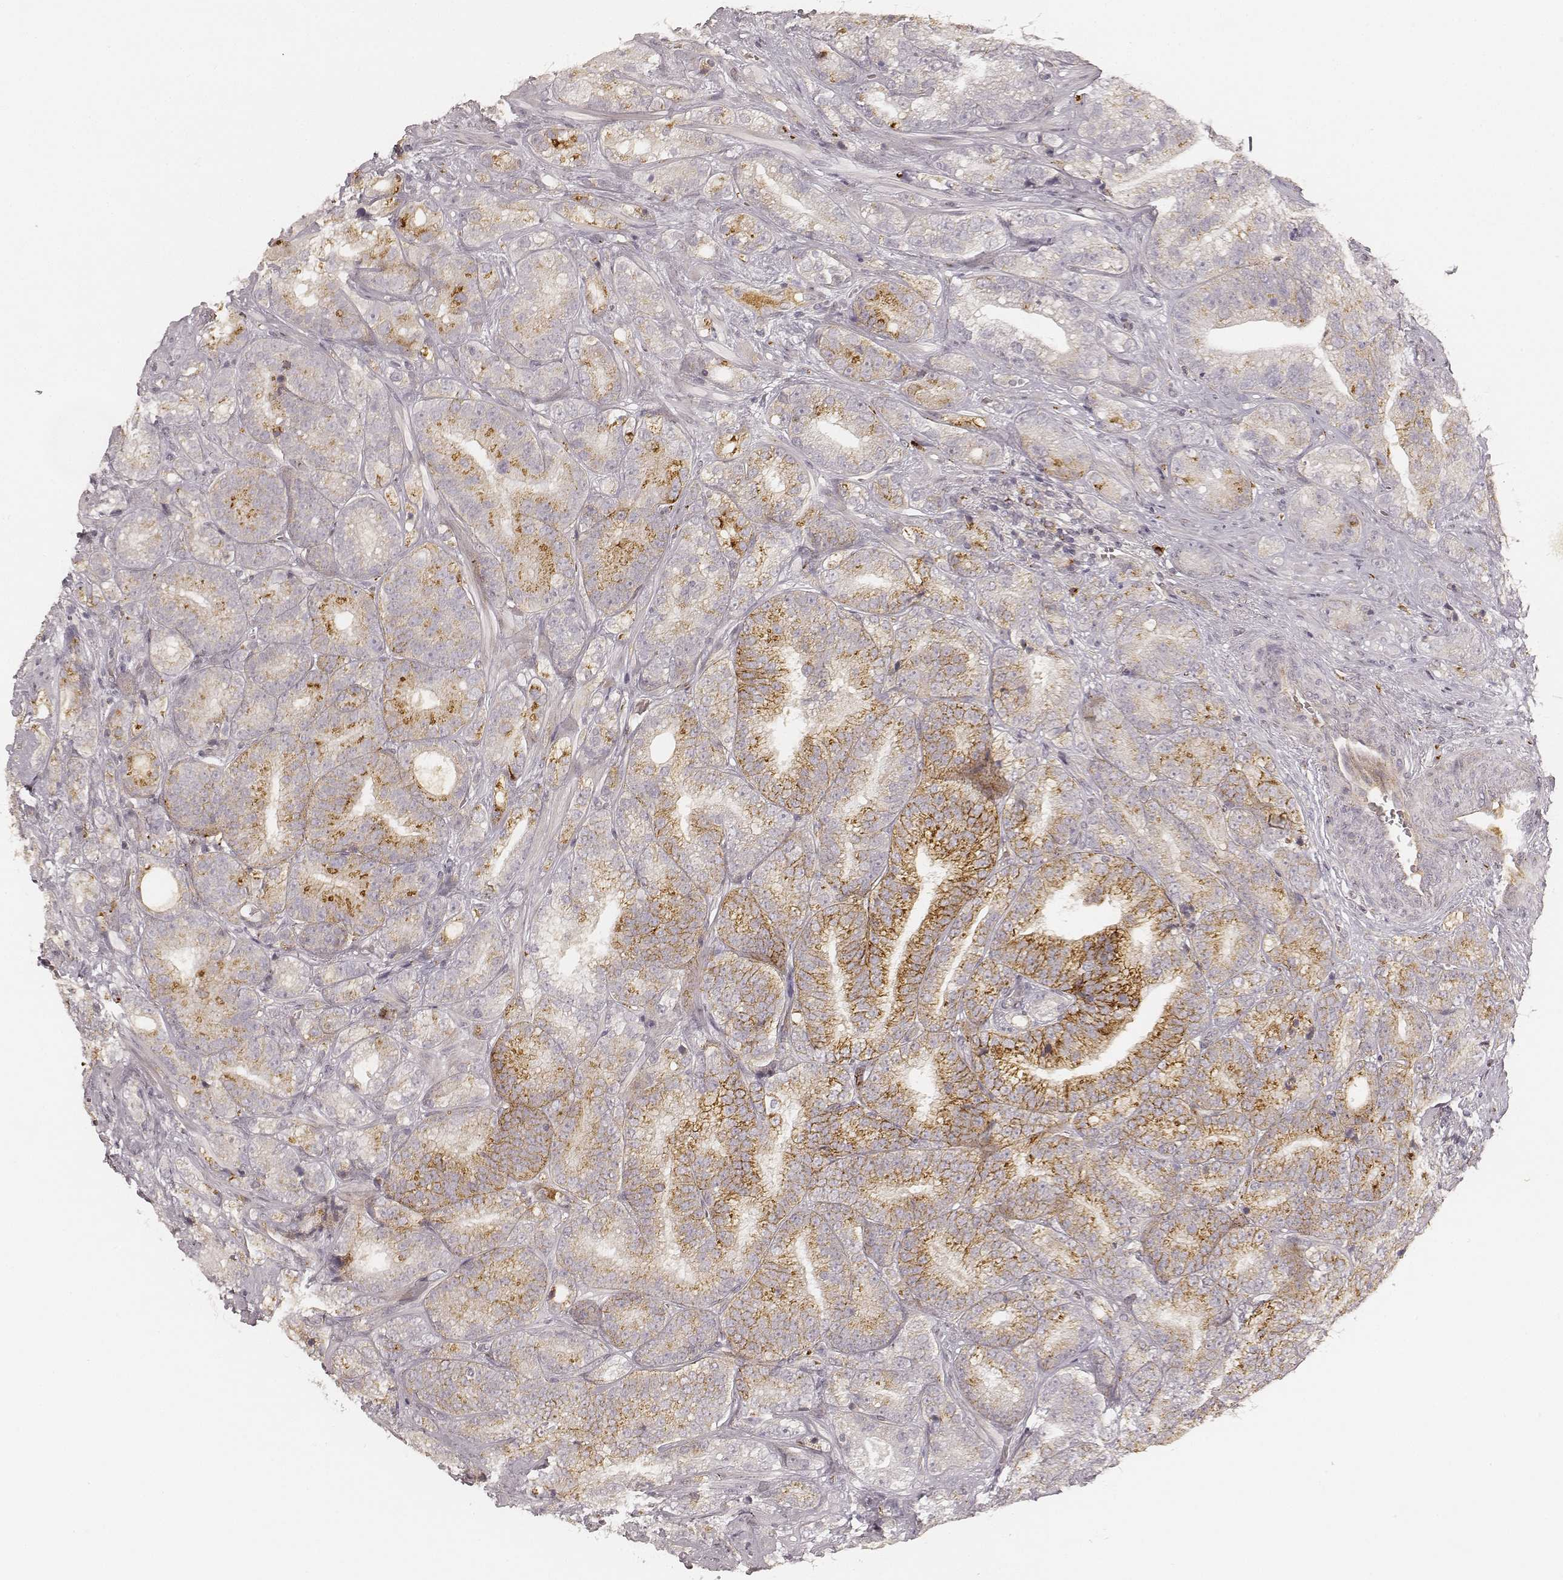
{"staining": {"intensity": "moderate", "quantity": "25%-75%", "location": "cytoplasmic/membranous"}, "tissue": "prostate cancer", "cell_type": "Tumor cells", "image_type": "cancer", "snomed": [{"axis": "morphology", "description": "Adenocarcinoma, NOS"}, {"axis": "topography", "description": "Prostate"}], "caption": "Immunohistochemical staining of prostate cancer exhibits medium levels of moderate cytoplasmic/membranous protein positivity in about 25%-75% of tumor cells. (IHC, brightfield microscopy, high magnification).", "gene": "GORASP2", "patient": {"sex": "male", "age": 63}}